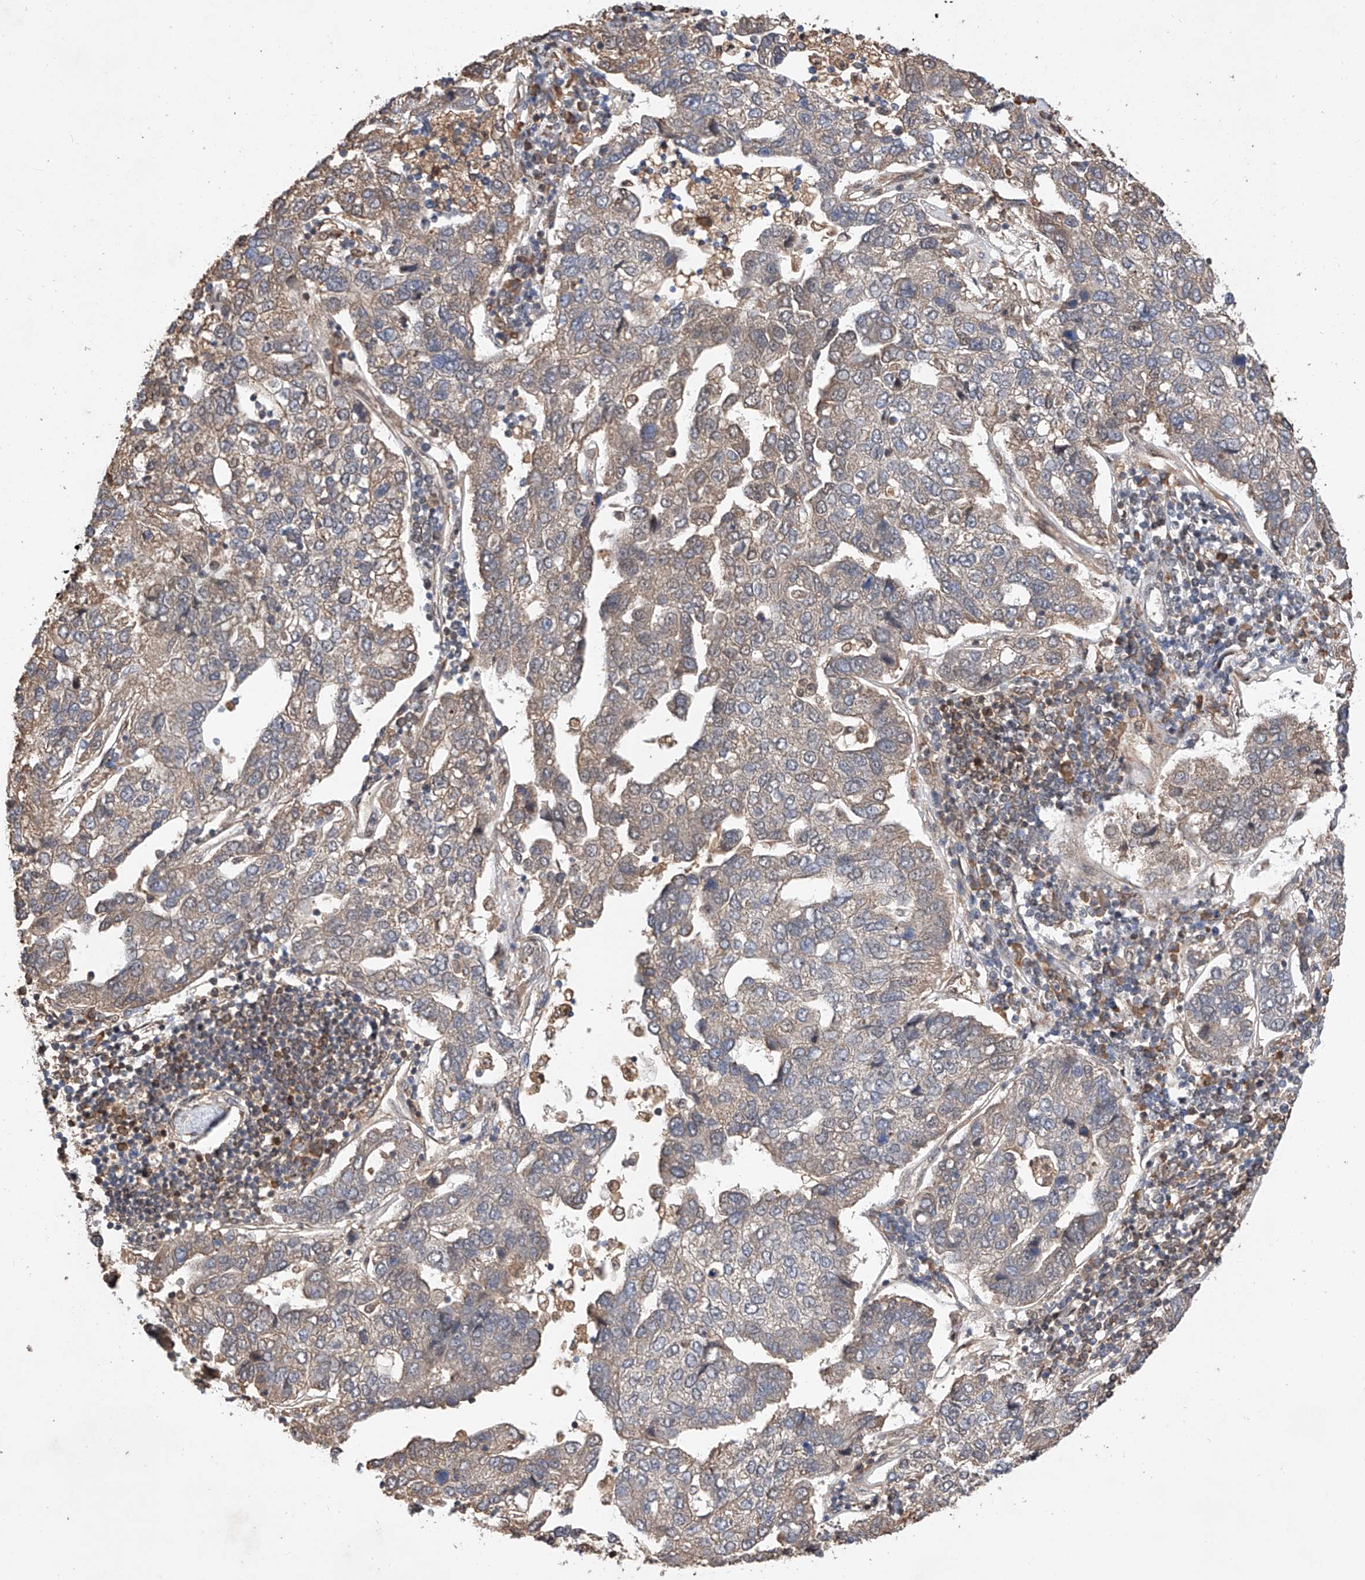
{"staining": {"intensity": "weak", "quantity": ">75%", "location": "cytoplasmic/membranous"}, "tissue": "pancreatic cancer", "cell_type": "Tumor cells", "image_type": "cancer", "snomed": [{"axis": "morphology", "description": "Adenocarcinoma, NOS"}, {"axis": "topography", "description": "Pancreas"}], "caption": "Pancreatic cancer (adenocarcinoma) stained with immunohistochemistry (IHC) shows weak cytoplasmic/membranous expression in about >75% of tumor cells. (DAB (3,3'-diaminobenzidine) = brown stain, brightfield microscopy at high magnification).", "gene": "RILPL2", "patient": {"sex": "female", "age": 61}}